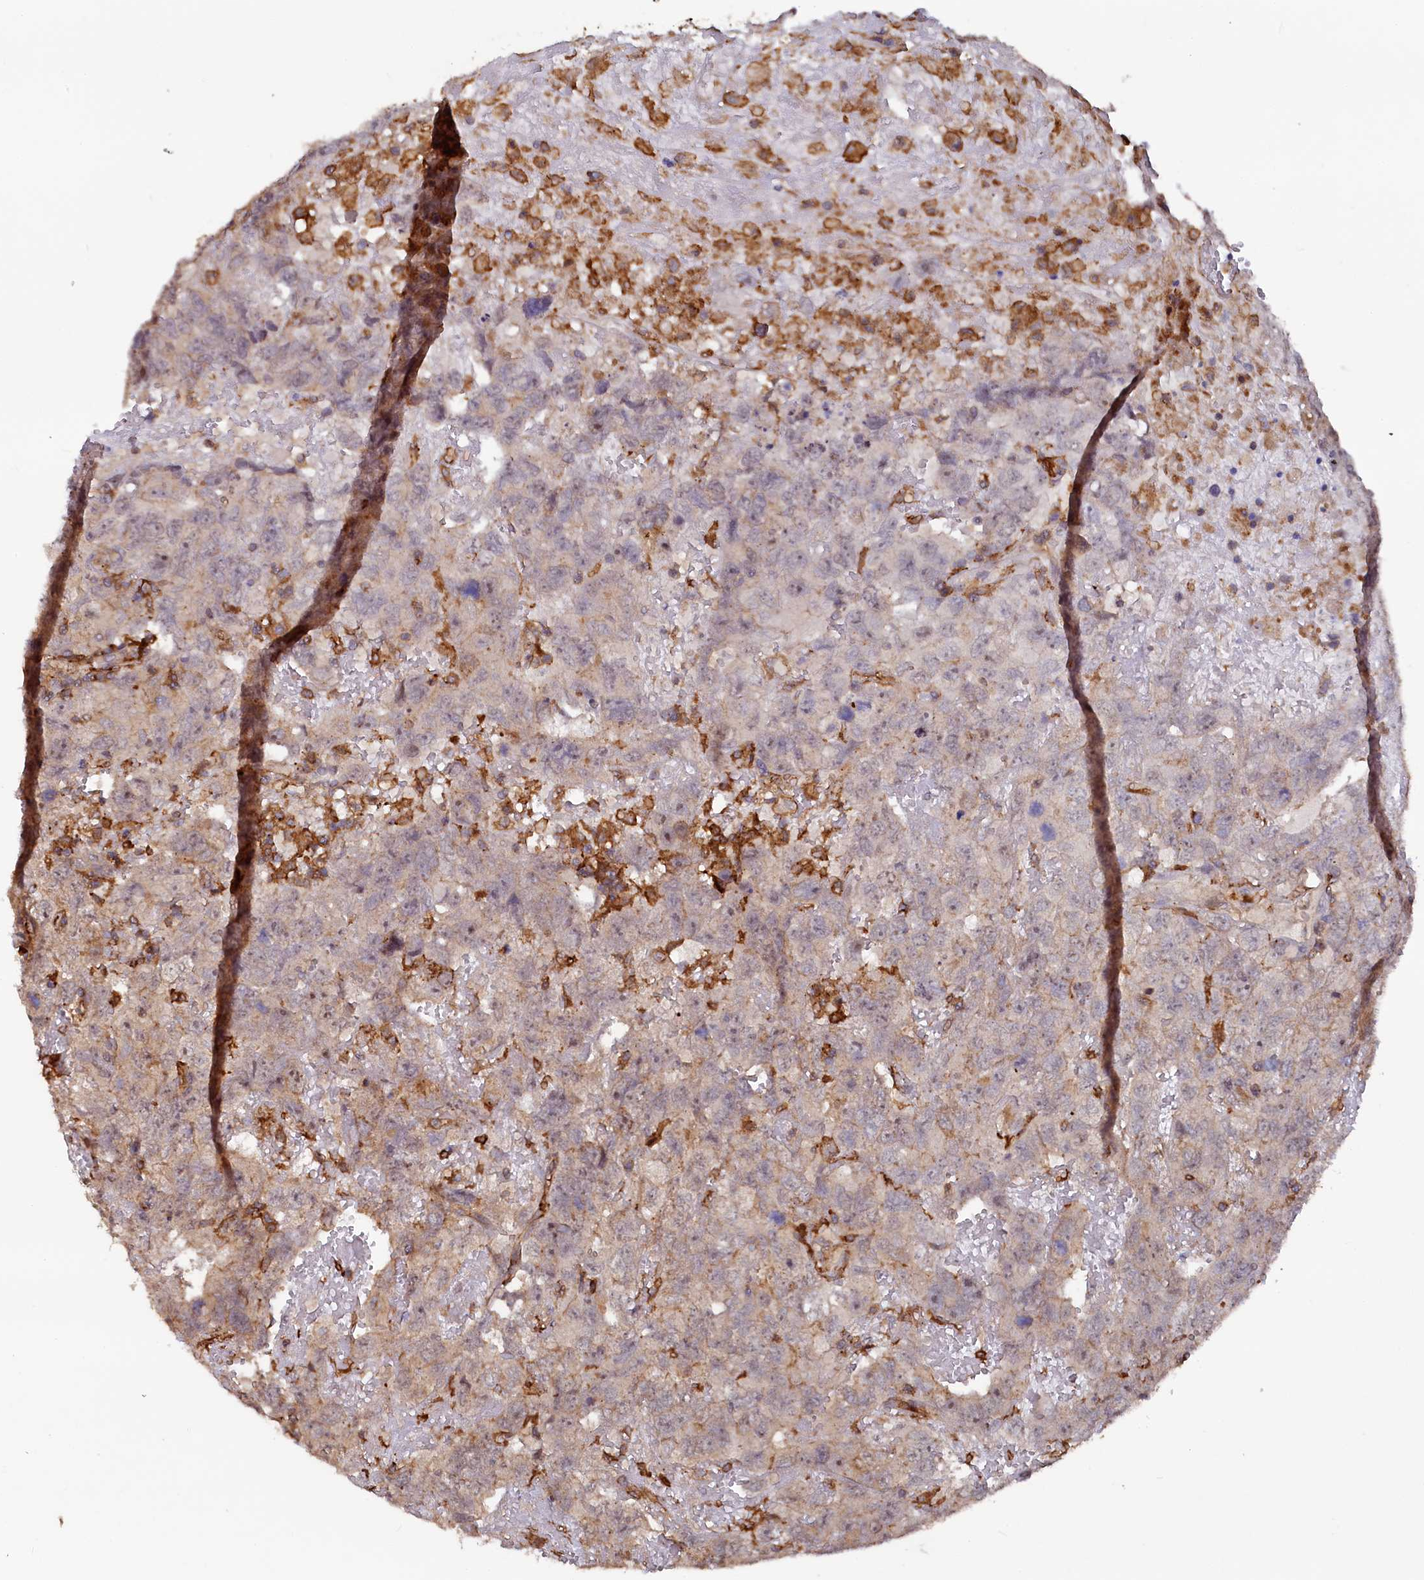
{"staining": {"intensity": "weak", "quantity": ">75%", "location": "cytoplasmic/membranous"}, "tissue": "testis cancer", "cell_type": "Tumor cells", "image_type": "cancer", "snomed": [{"axis": "morphology", "description": "Carcinoma, Embryonal, NOS"}, {"axis": "topography", "description": "Testis"}], "caption": "Immunohistochemical staining of embryonal carcinoma (testis) exhibits weak cytoplasmic/membranous protein positivity in about >75% of tumor cells. (DAB IHC with brightfield microscopy, high magnification).", "gene": "PLEKHO2", "patient": {"sex": "male", "age": 45}}